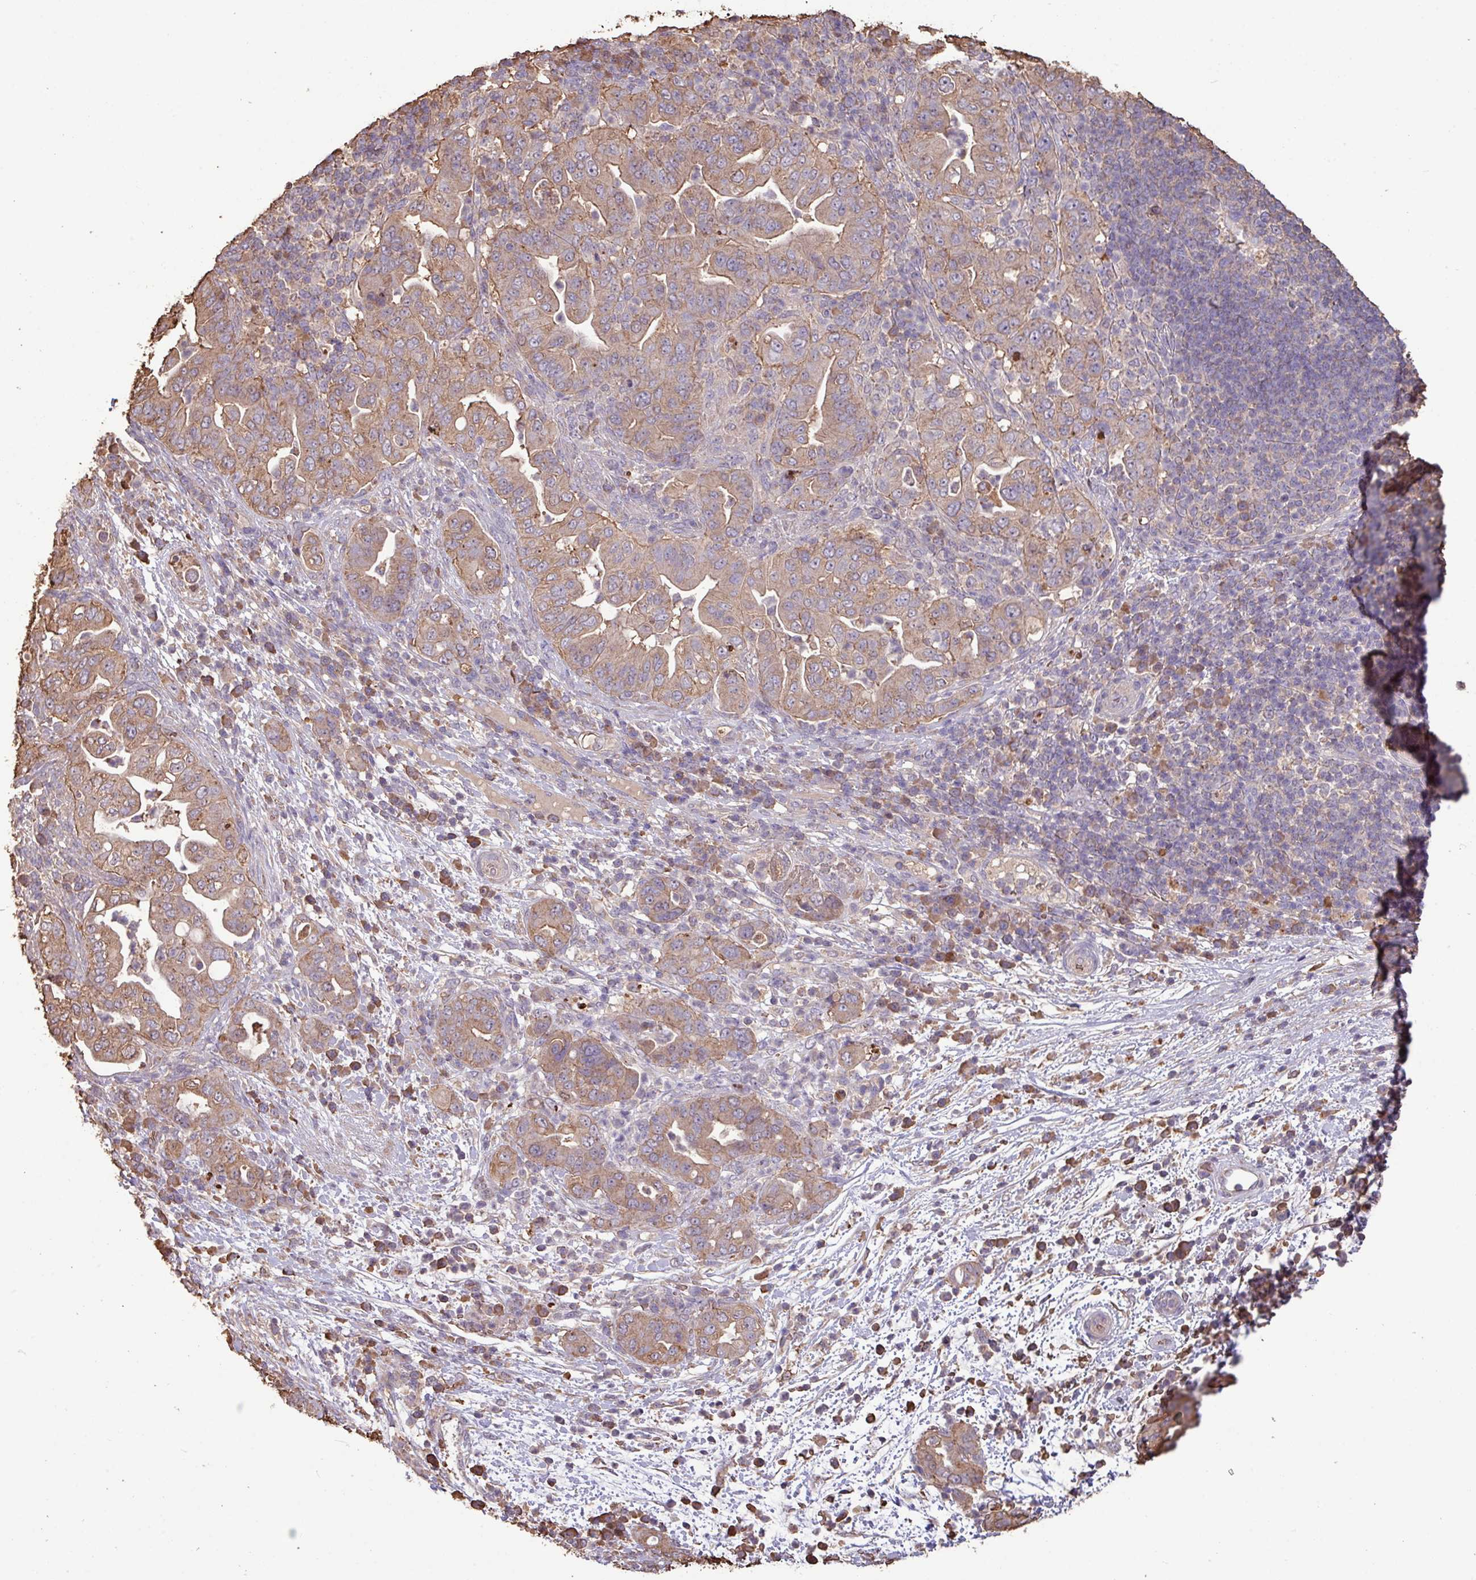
{"staining": {"intensity": "moderate", "quantity": ">75%", "location": "cytoplasmic/membranous"}, "tissue": "pancreatic cancer", "cell_type": "Tumor cells", "image_type": "cancer", "snomed": [{"axis": "morphology", "description": "Normal tissue, NOS"}, {"axis": "morphology", "description": "Adenocarcinoma, NOS"}, {"axis": "topography", "description": "Lymph node"}, {"axis": "topography", "description": "Pancreas"}], "caption": "IHC of pancreatic cancer shows medium levels of moderate cytoplasmic/membranous expression in approximately >75% of tumor cells.", "gene": "CAMK2B", "patient": {"sex": "female", "age": 67}}